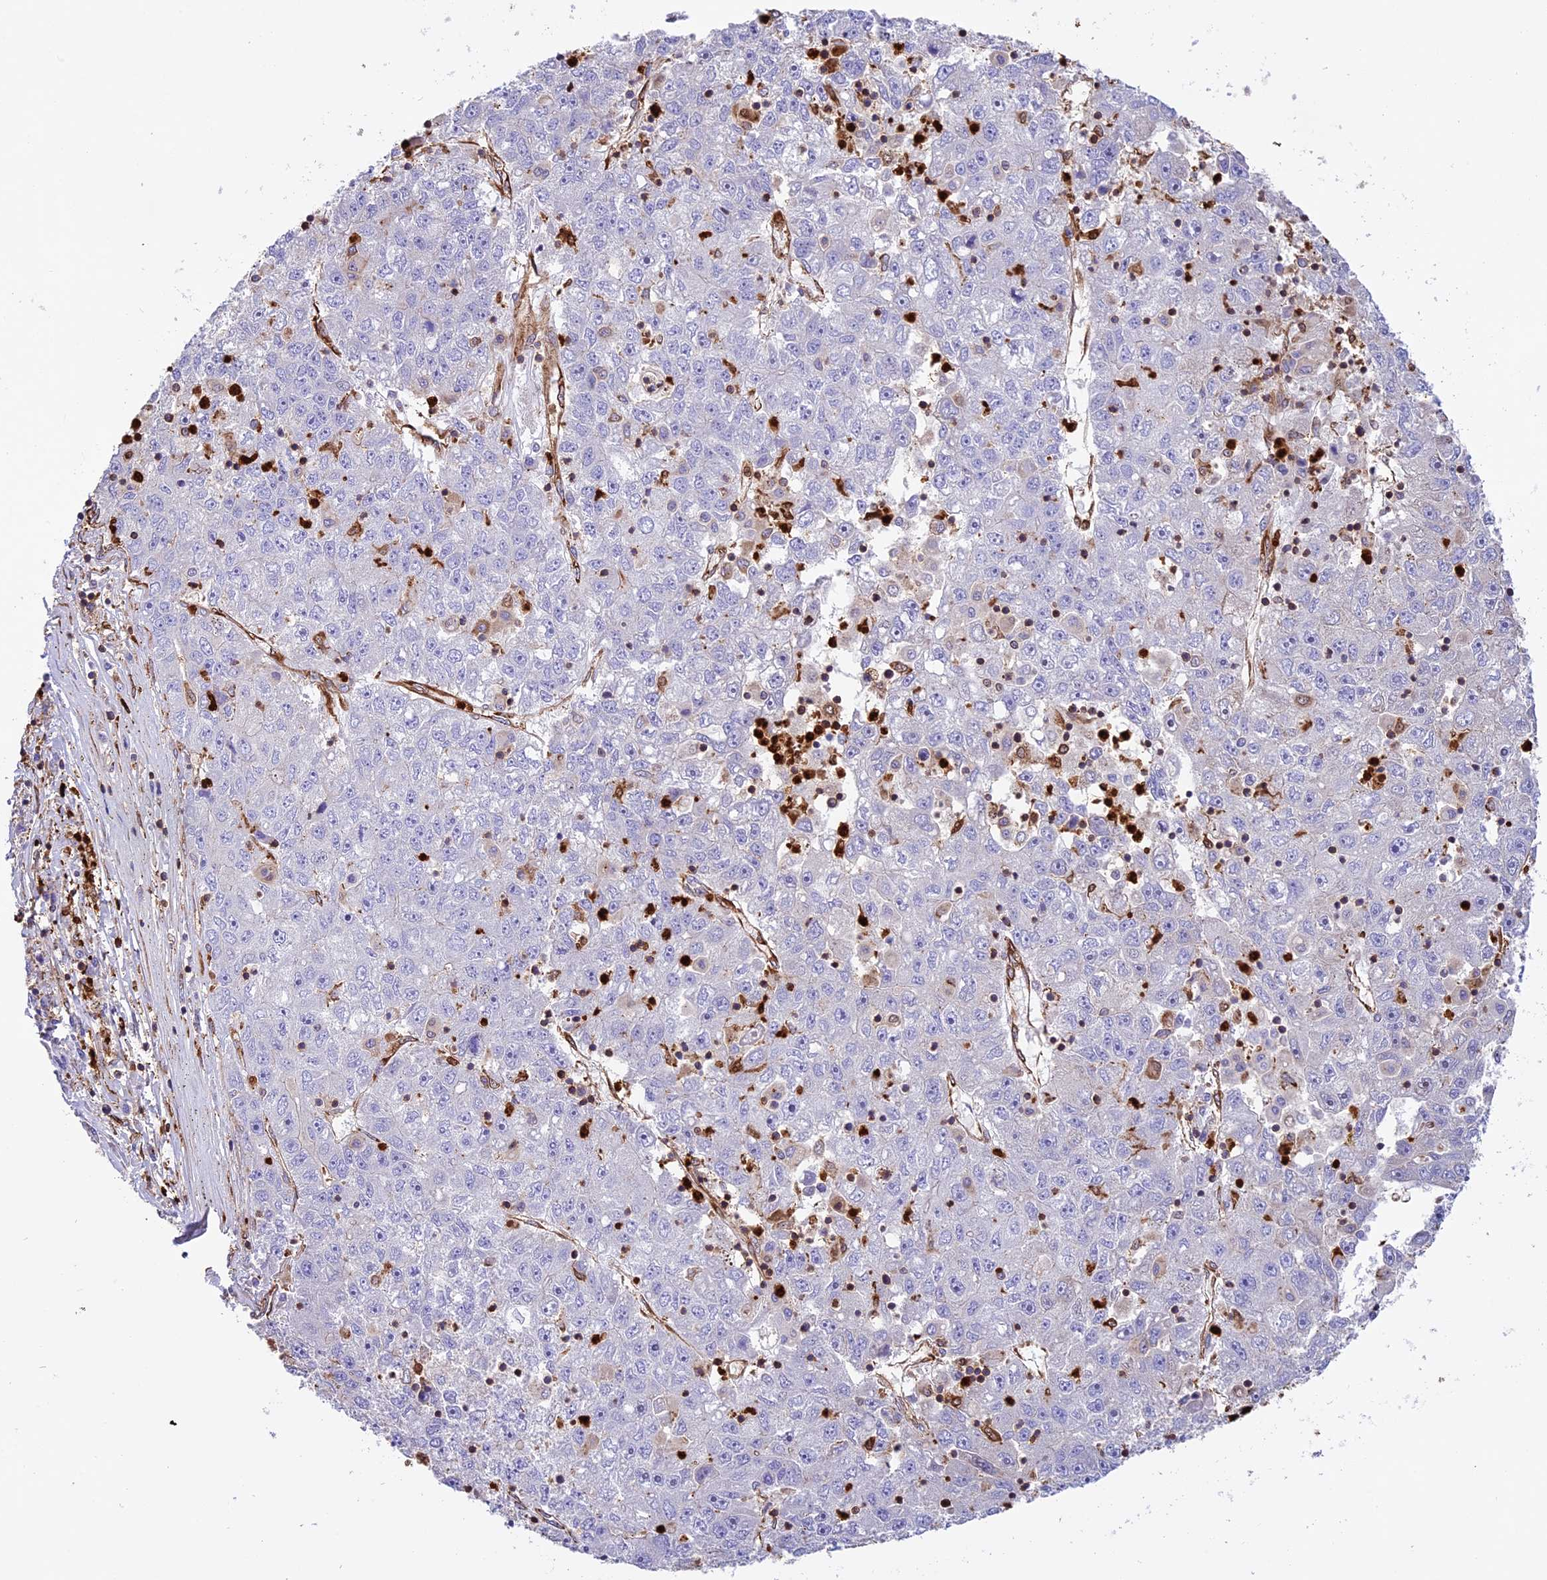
{"staining": {"intensity": "negative", "quantity": "none", "location": "none"}, "tissue": "liver cancer", "cell_type": "Tumor cells", "image_type": "cancer", "snomed": [{"axis": "morphology", "description": "Carcinoma, Hepatocellular, NOS"}, {"axis": "topography", "description": "Liver"}], "caption": "IHC image of neoplastic tissue: human liver cancer (hepatocellular carcinoma) stained with DAB exhibits no significant protein positivity in tumor cells. (DAB (3,3'-diaminobenzidine) IHC, high magnification).", "gene": "CD99L2", "patient": {"sex": "male", "age": 49}}